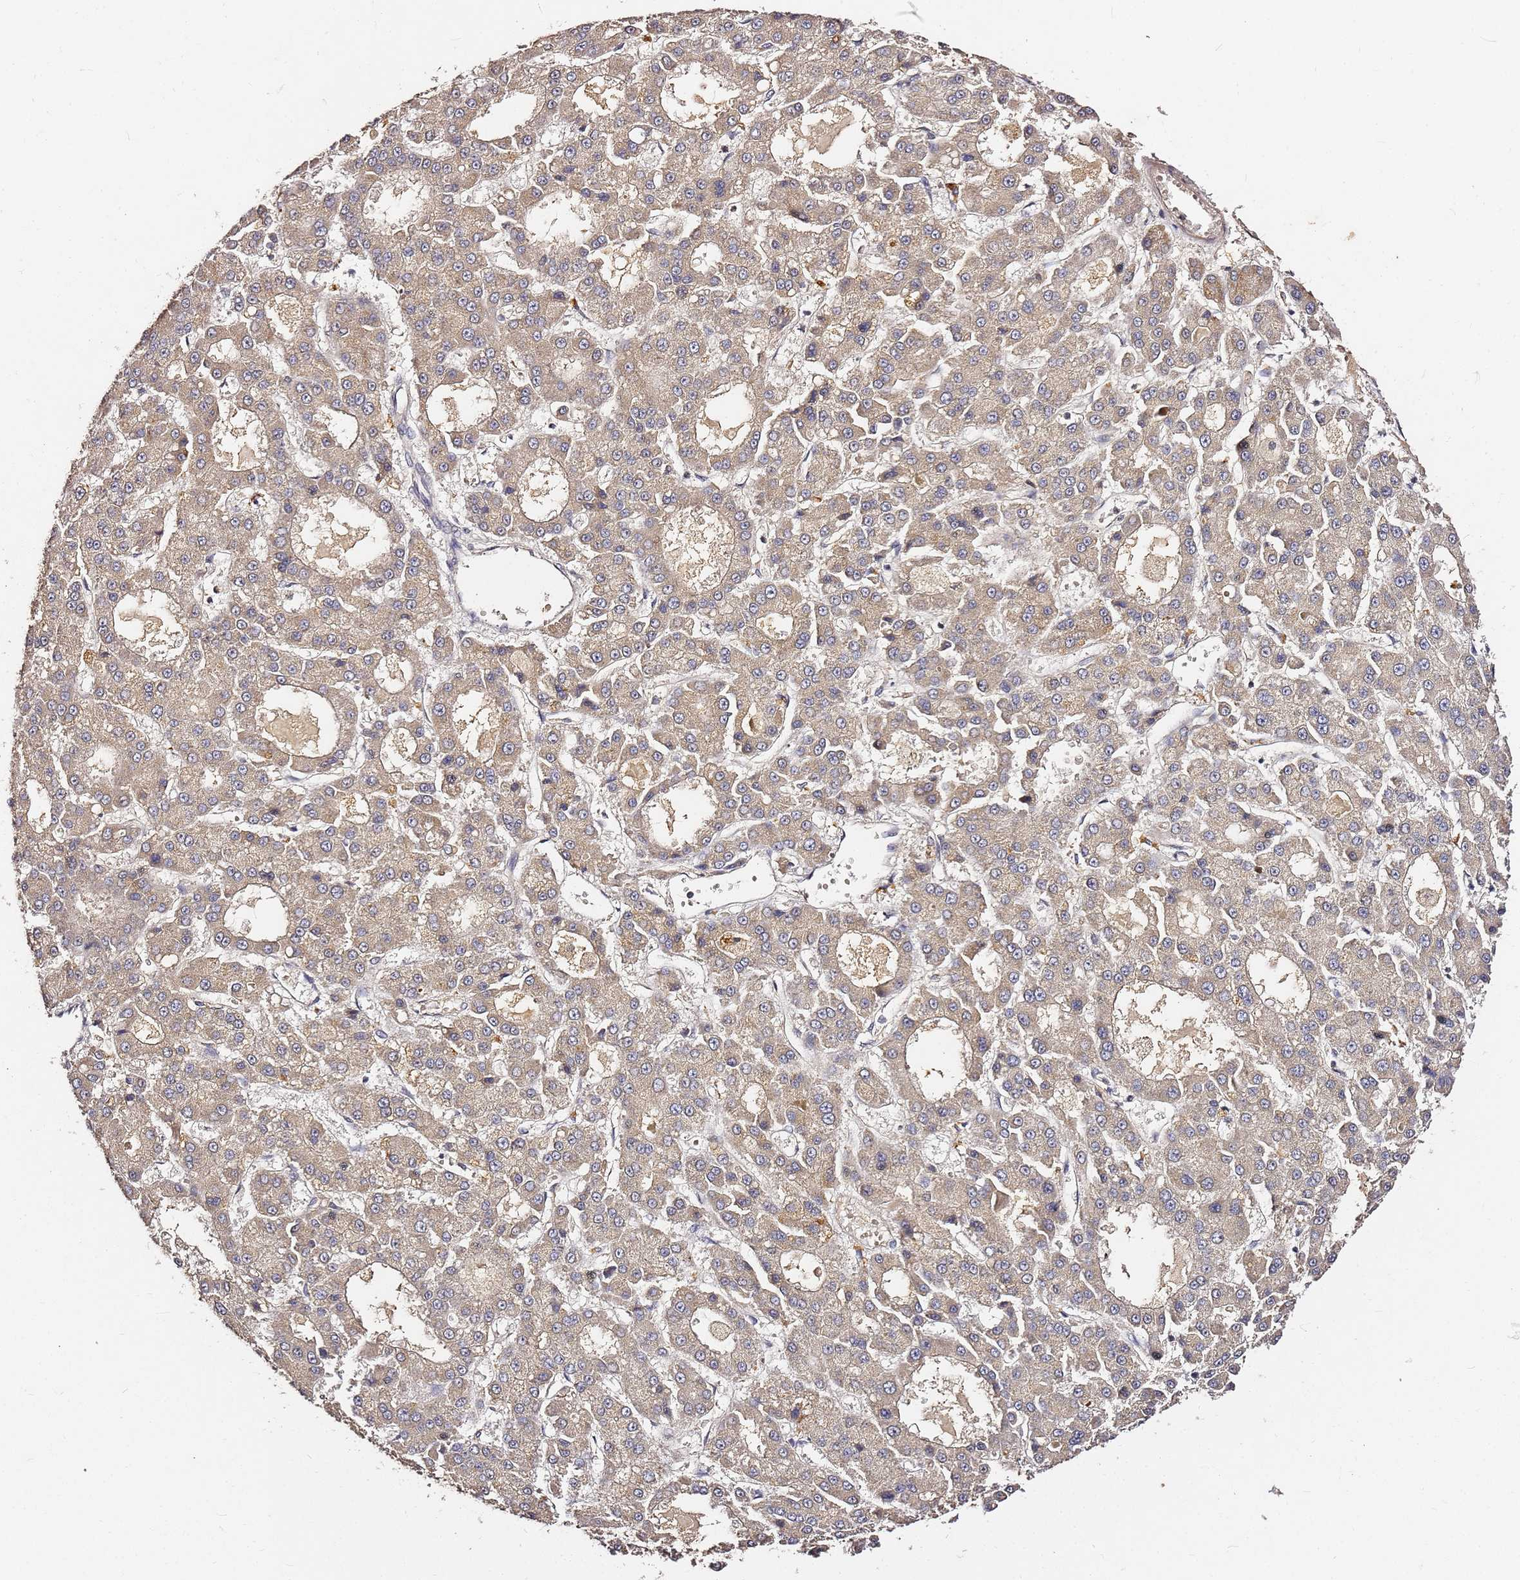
{"staining": {"intensity": "moderate", "quantity": "25%-75%", "location": "cytoplasmic/membranous"}, "tissue": "liver cancer", "cell_type": "Tumor cells", "image_type": "cancer", "snomed": [{"axis": "morphology", "description": "Carcinoma, Hepatocellular, NOS"}, {"axis": "topography", "description": "Liver"}], "caption": "Moderate cytoplasmic/membranous positivity for a protein is identified in about 25%-75% of tumor cells of liver cancer (hepatocellular carcinoma) using immunohistochemistry (IHC).", "gene": "C6orf136", "patient": {"sex": "male", "age": 70}}